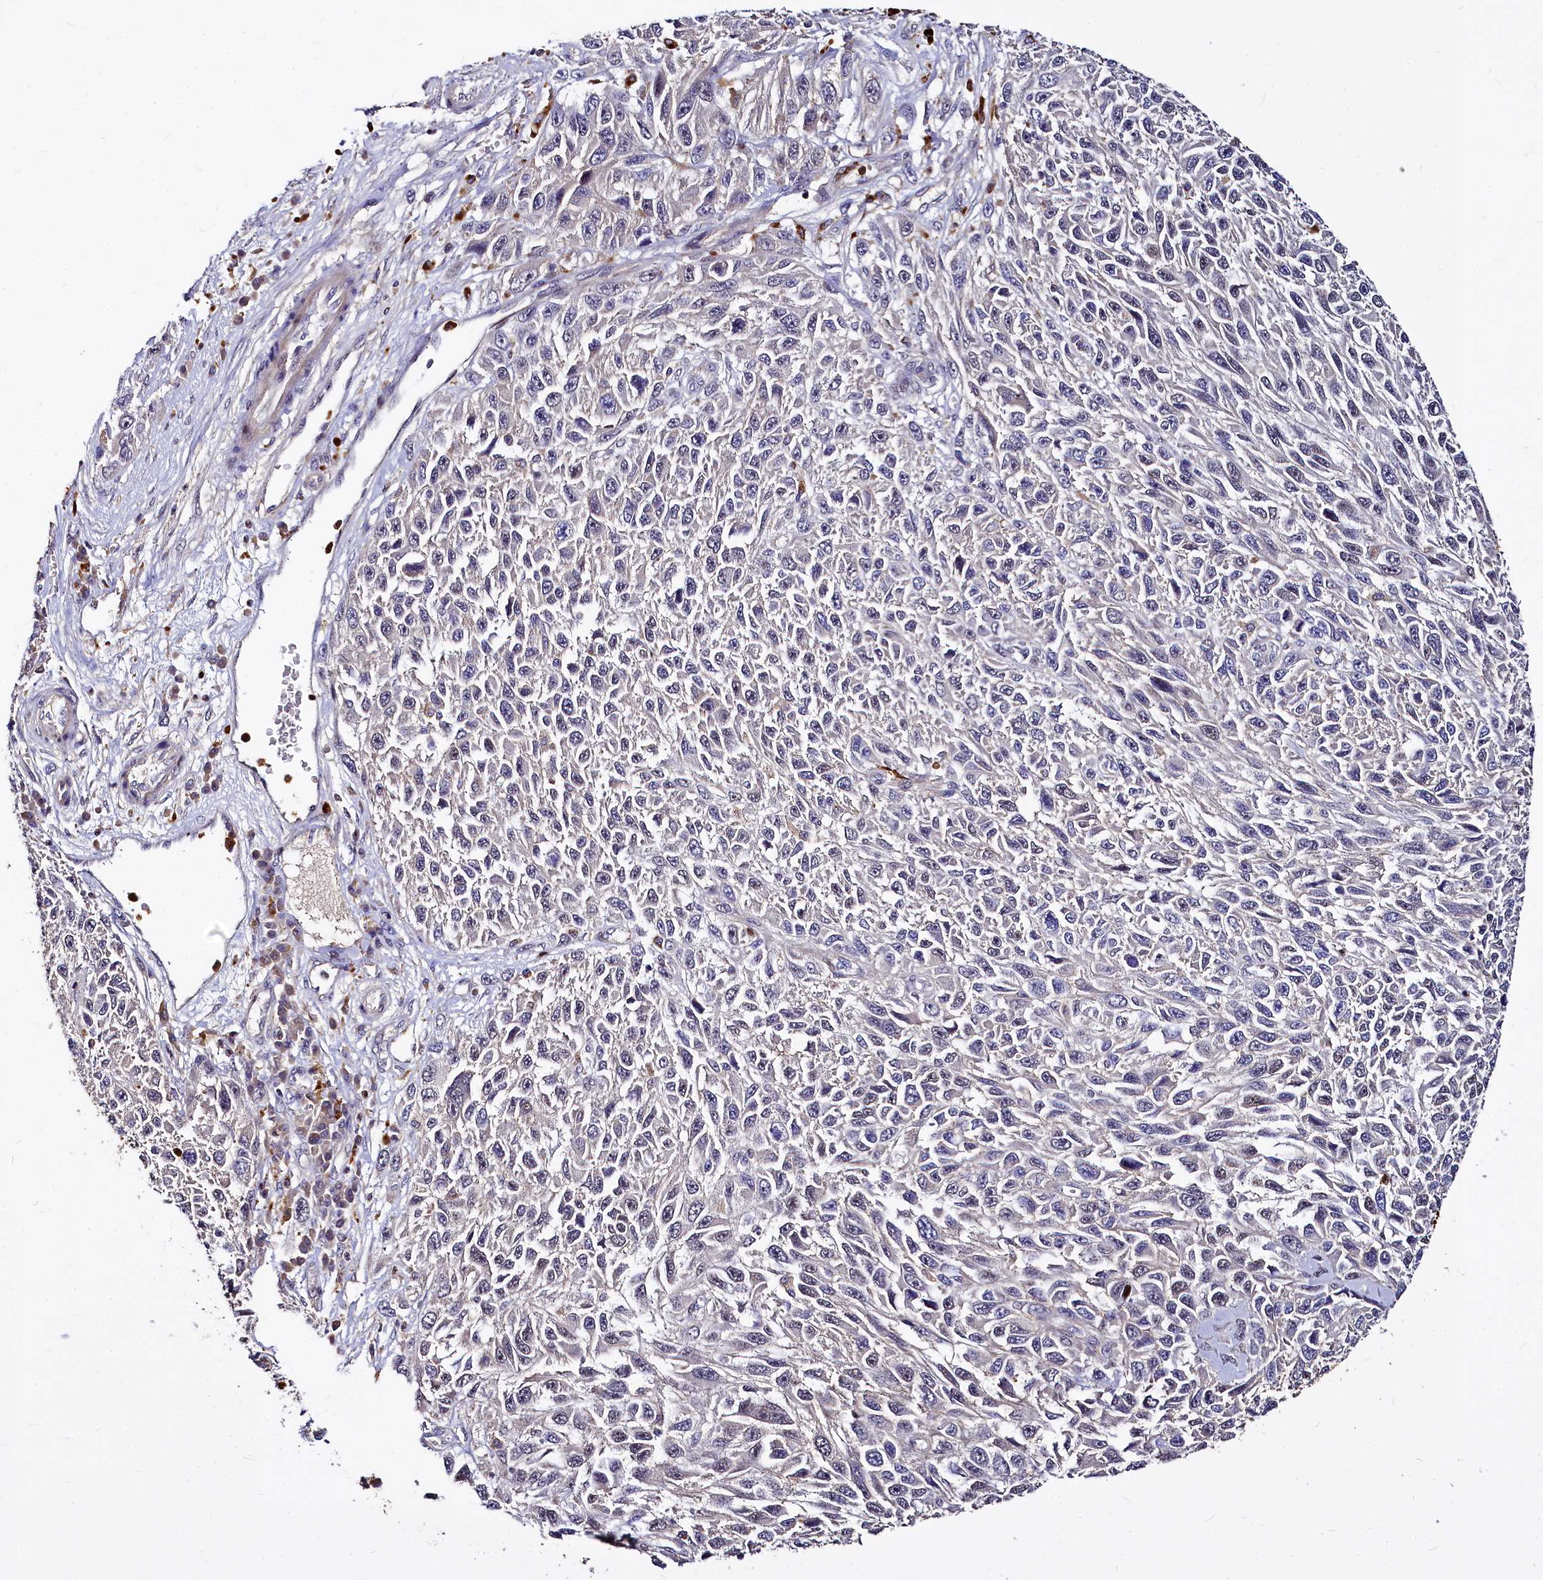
{"staining": {"intensity": "negative", "quantity": "none", "location": "none"}, "tissue": "melanoma", "cell_type": "Tumor cells", "image_type": "cancer", "snomed": [{"axis": "morphology", "description": "Normal tissue, NOS"}, {"axis": "morphology", "description": "Malignant melanoma, NOS"}, {"axis": "topography", "description": "Skin"}], "caption": "IHC image of melanoma stained for a protein (brown), which reveals no positivity in tumor cells.", "gene": "ATG101", "patient": {"sex": "female", "age": 96}}